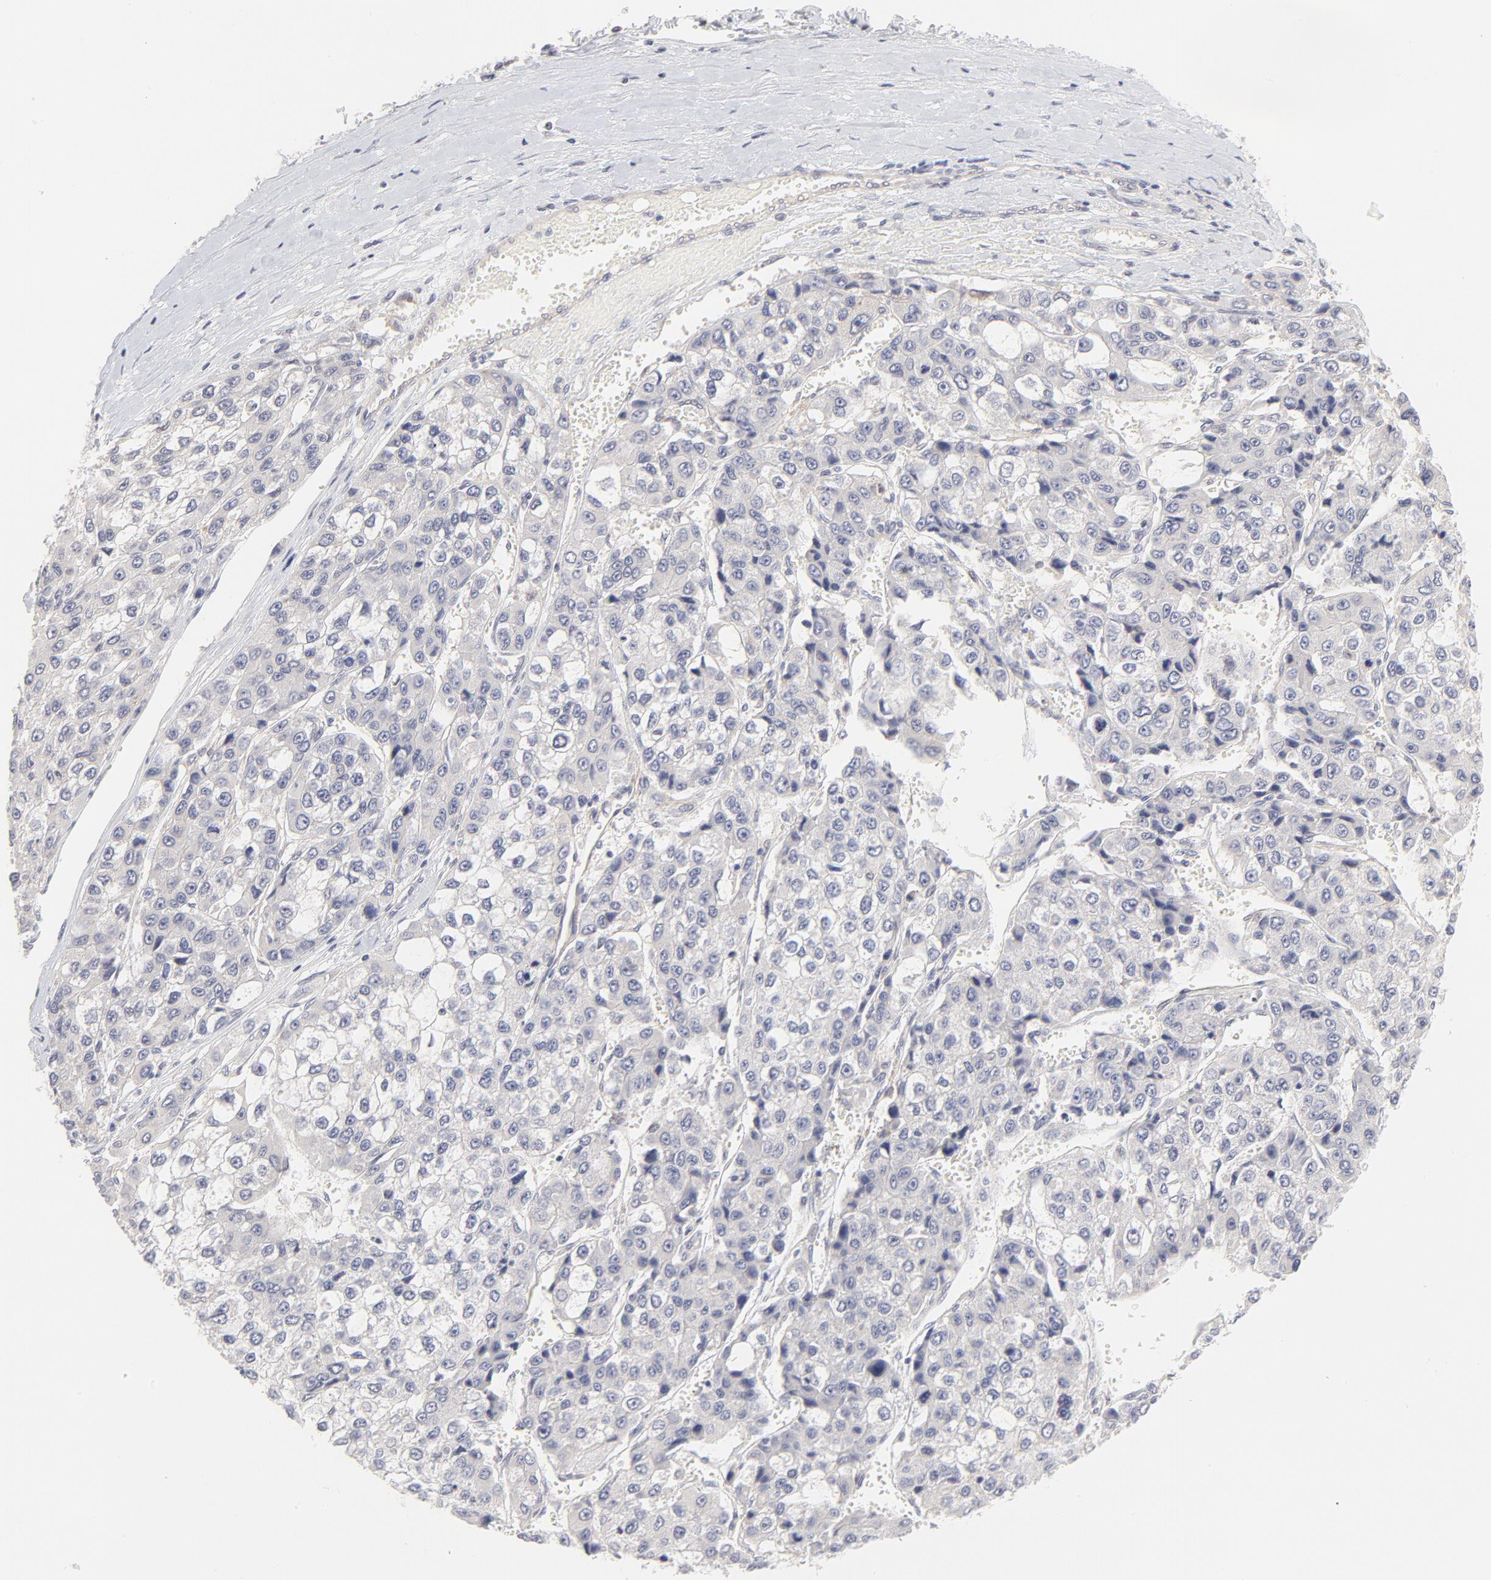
{"staining": {"intensity": "negative", "quantity": "none", "location": "none"}, "tissue": "liver cancer", "cell_type": "Tumor cells", "image_type": "cancer", "snomed": [{"axis": "morphology", "description": "Carcinoma, Hepatocellular, NOS"}, {"axis": "topography", "description": "Liver"}], "caption": "High magnification brightfield microscopy of liver hepatocellular carcinoma stained with DAB (3,3'-diaminobenzidine) (brown) and counterstained with hematoxylin (blue): tumor cells show no significant positivity.", "gene": "ELF3", "patient": {"sex": "female", "age": 66}}